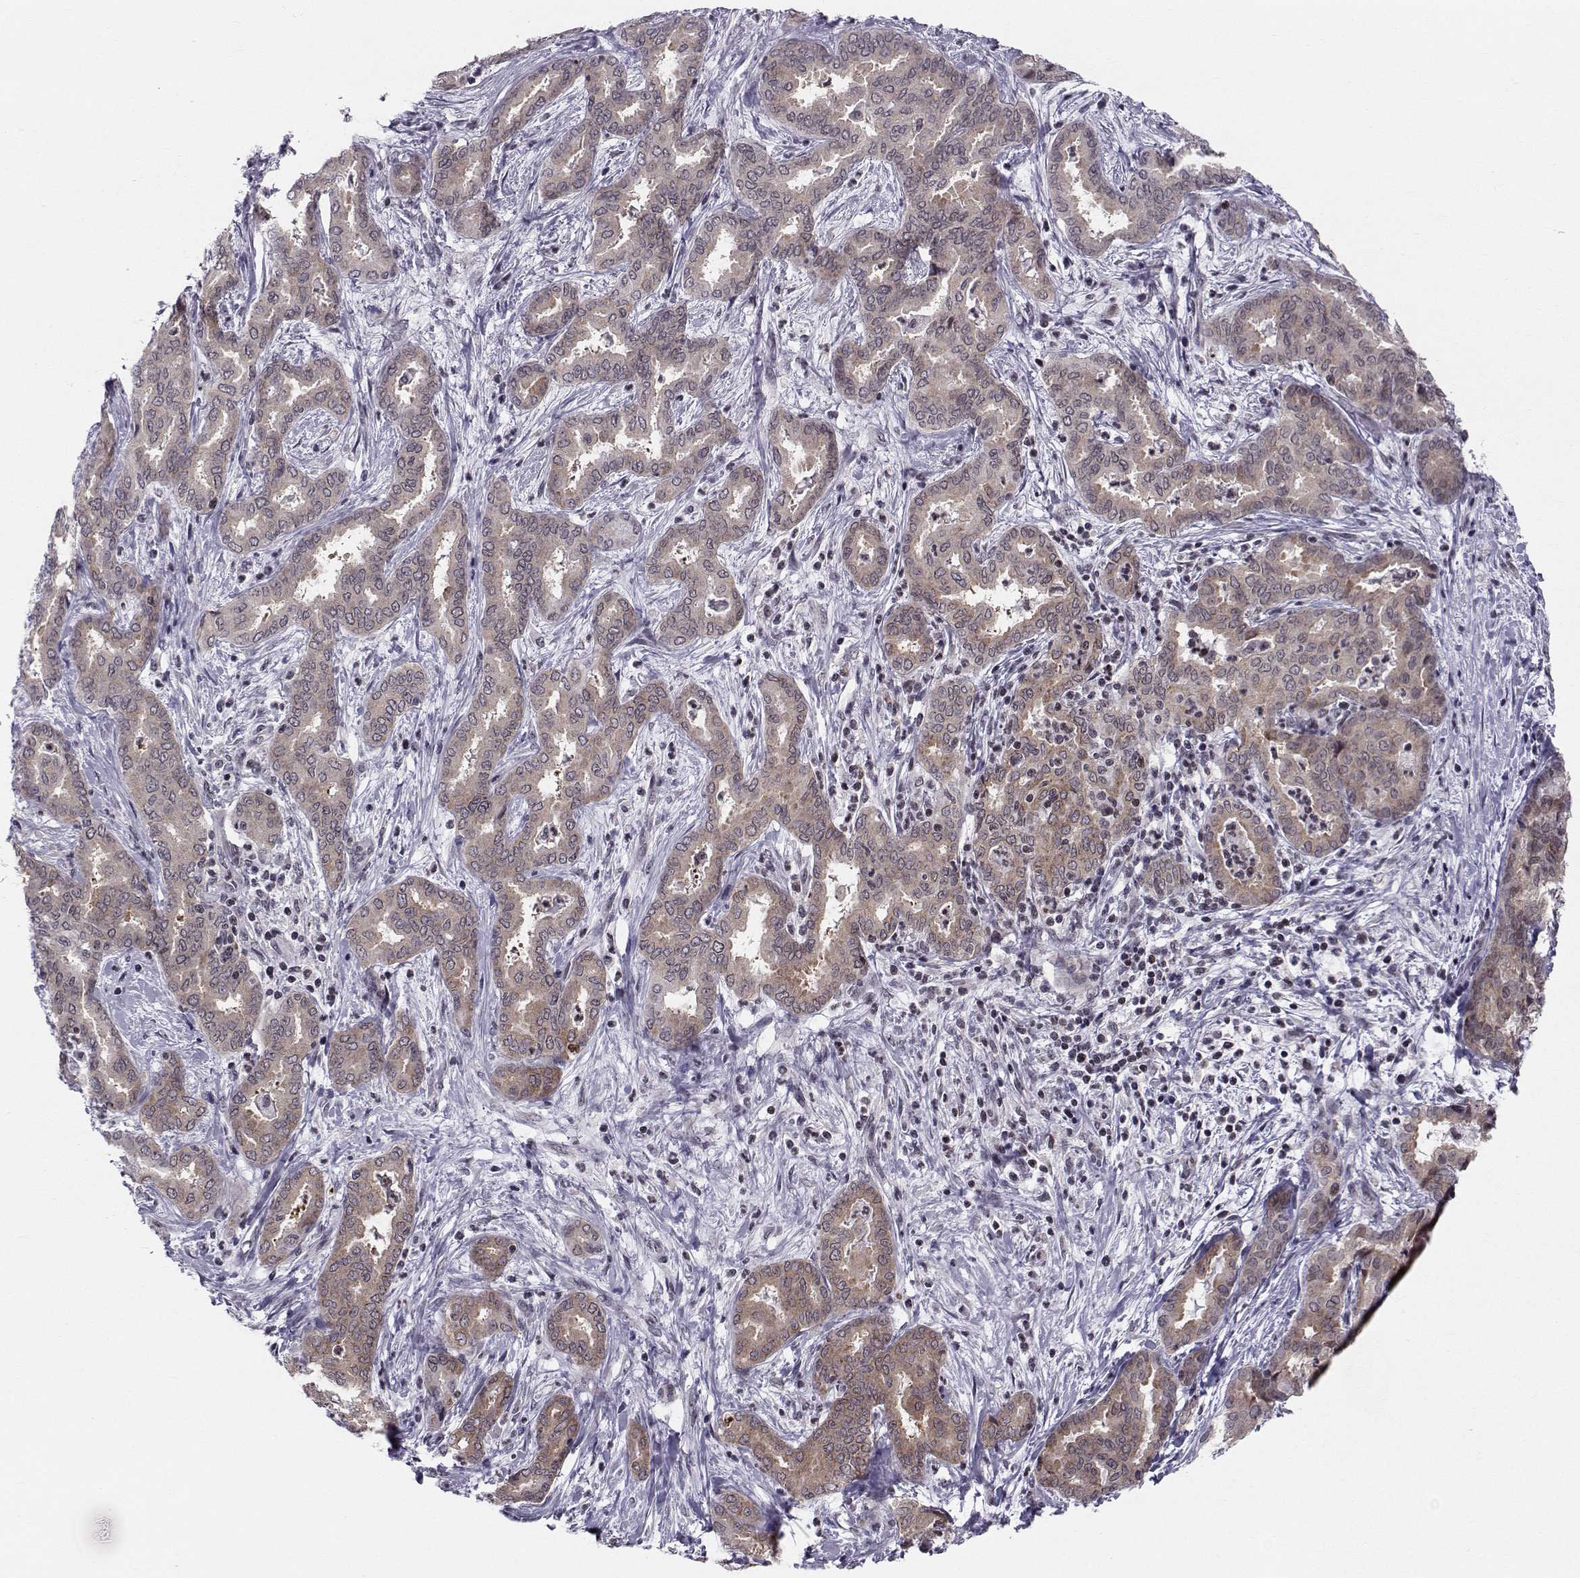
{"staining": {"intensity": "weak", "quantity": ">75%", "location": "cytoplasmic/membranous"}, "tissue": "liver cancer", "cell_type": "Tumor cells", "image_type": "cancer", "snomed": [{"axis": "morphology", "description": "Cholangiocarcinoma"}, {"axis": "topography", "description": "Liver"}], "caption": "The immunohistochemical stain highlights weak cytoplasmic/membranous positivity in tumor cells of liver cholangiocarcinoma tissue.", "gene": "MARCHF4", "patient": {"sex": "female", "age": 64}}